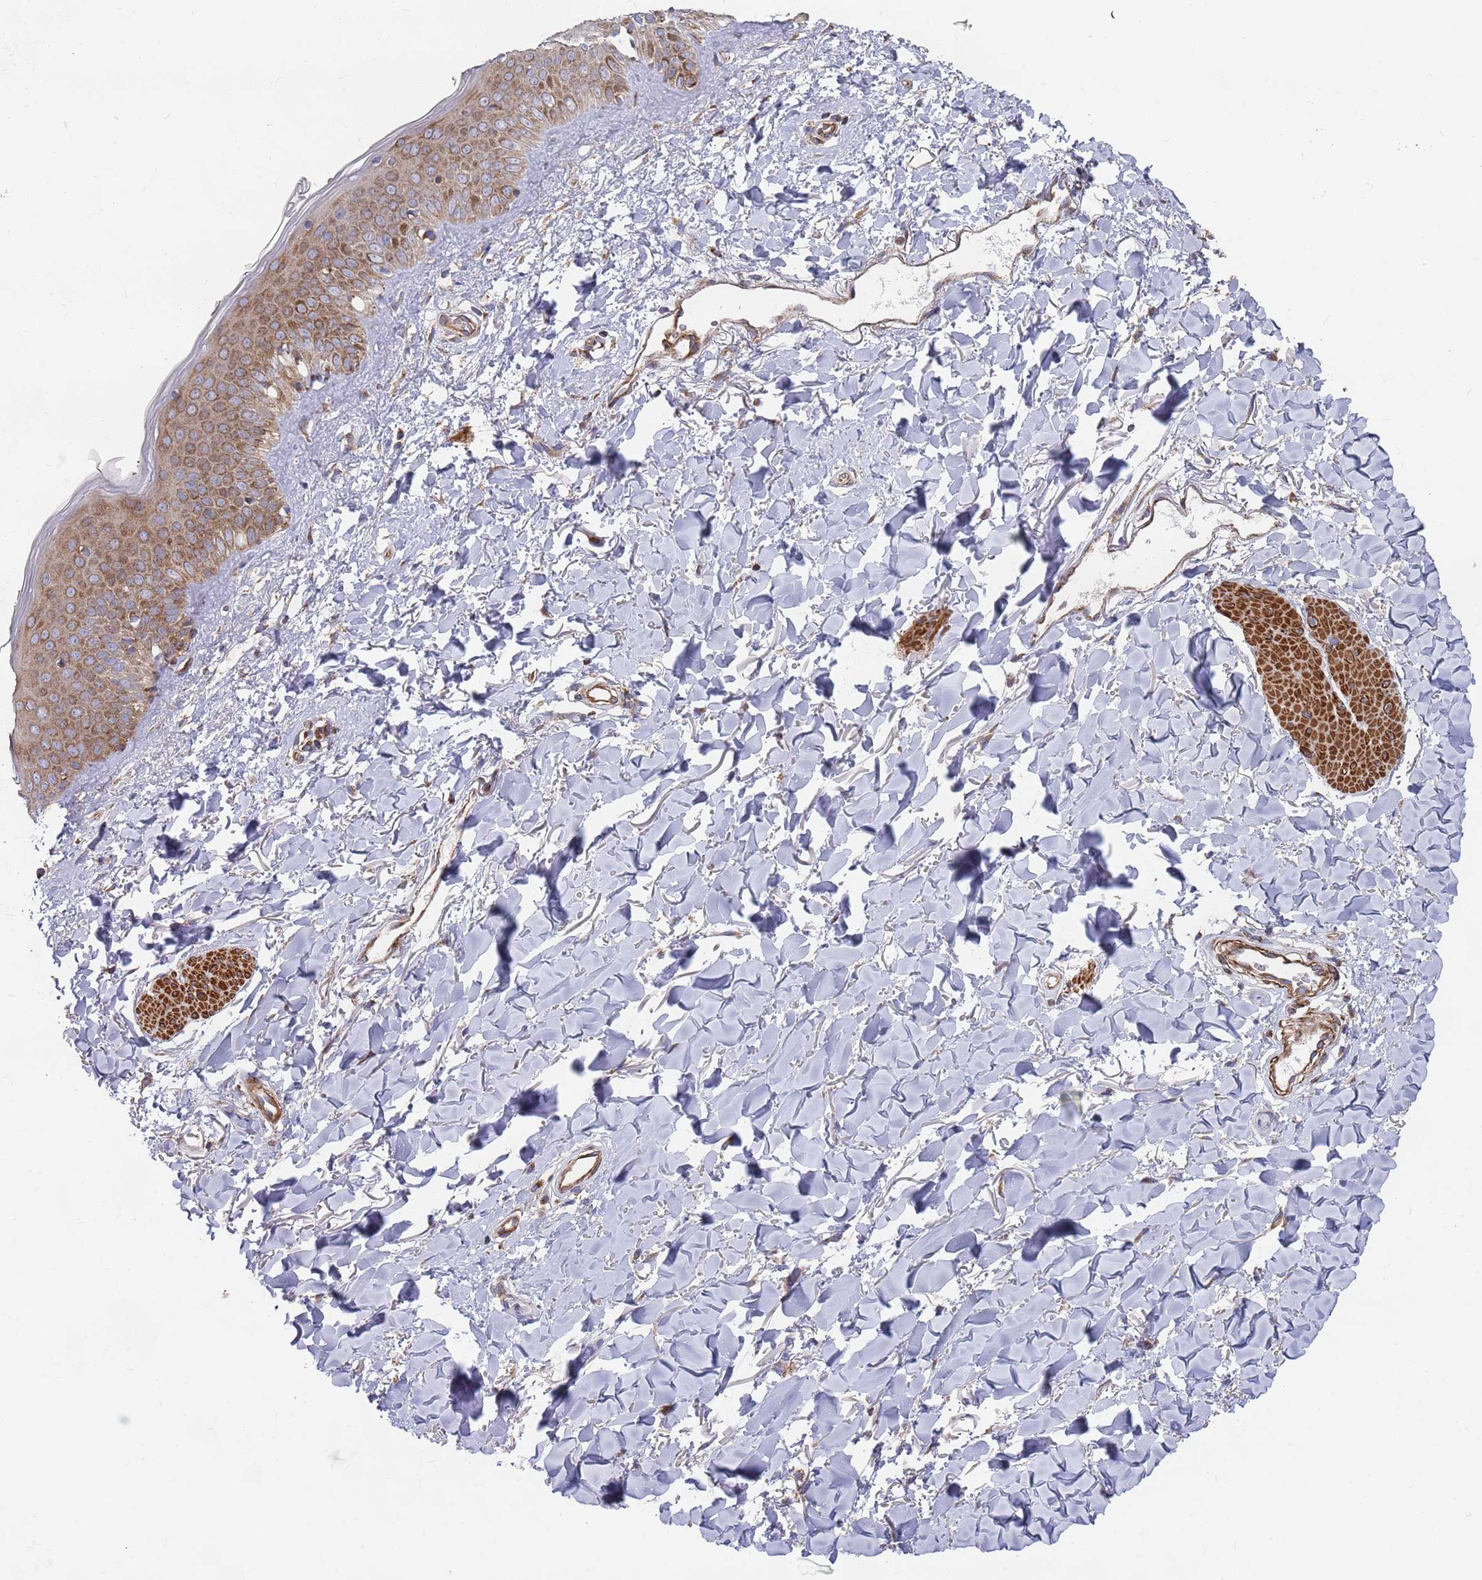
{"staining": {"intensity": "negative", "quantity": "none", "location": "none"}, "tissue": "skin", "cell_type": "Fibroblasts", "image_type": "normal", "snomed": [{"axis": "morphology", "description": "Normal tissue, NOS"}, {"axis": "topography", "description": "Skin"}], "caption": "Immunohistochemistry (IHC) photomicrograph of benign skin: skin stained with DAB demonstrates no significant protein staining in fibroblasts.", "gene": "WDFY3", "patient": {"sex": "female", "age": 58}}